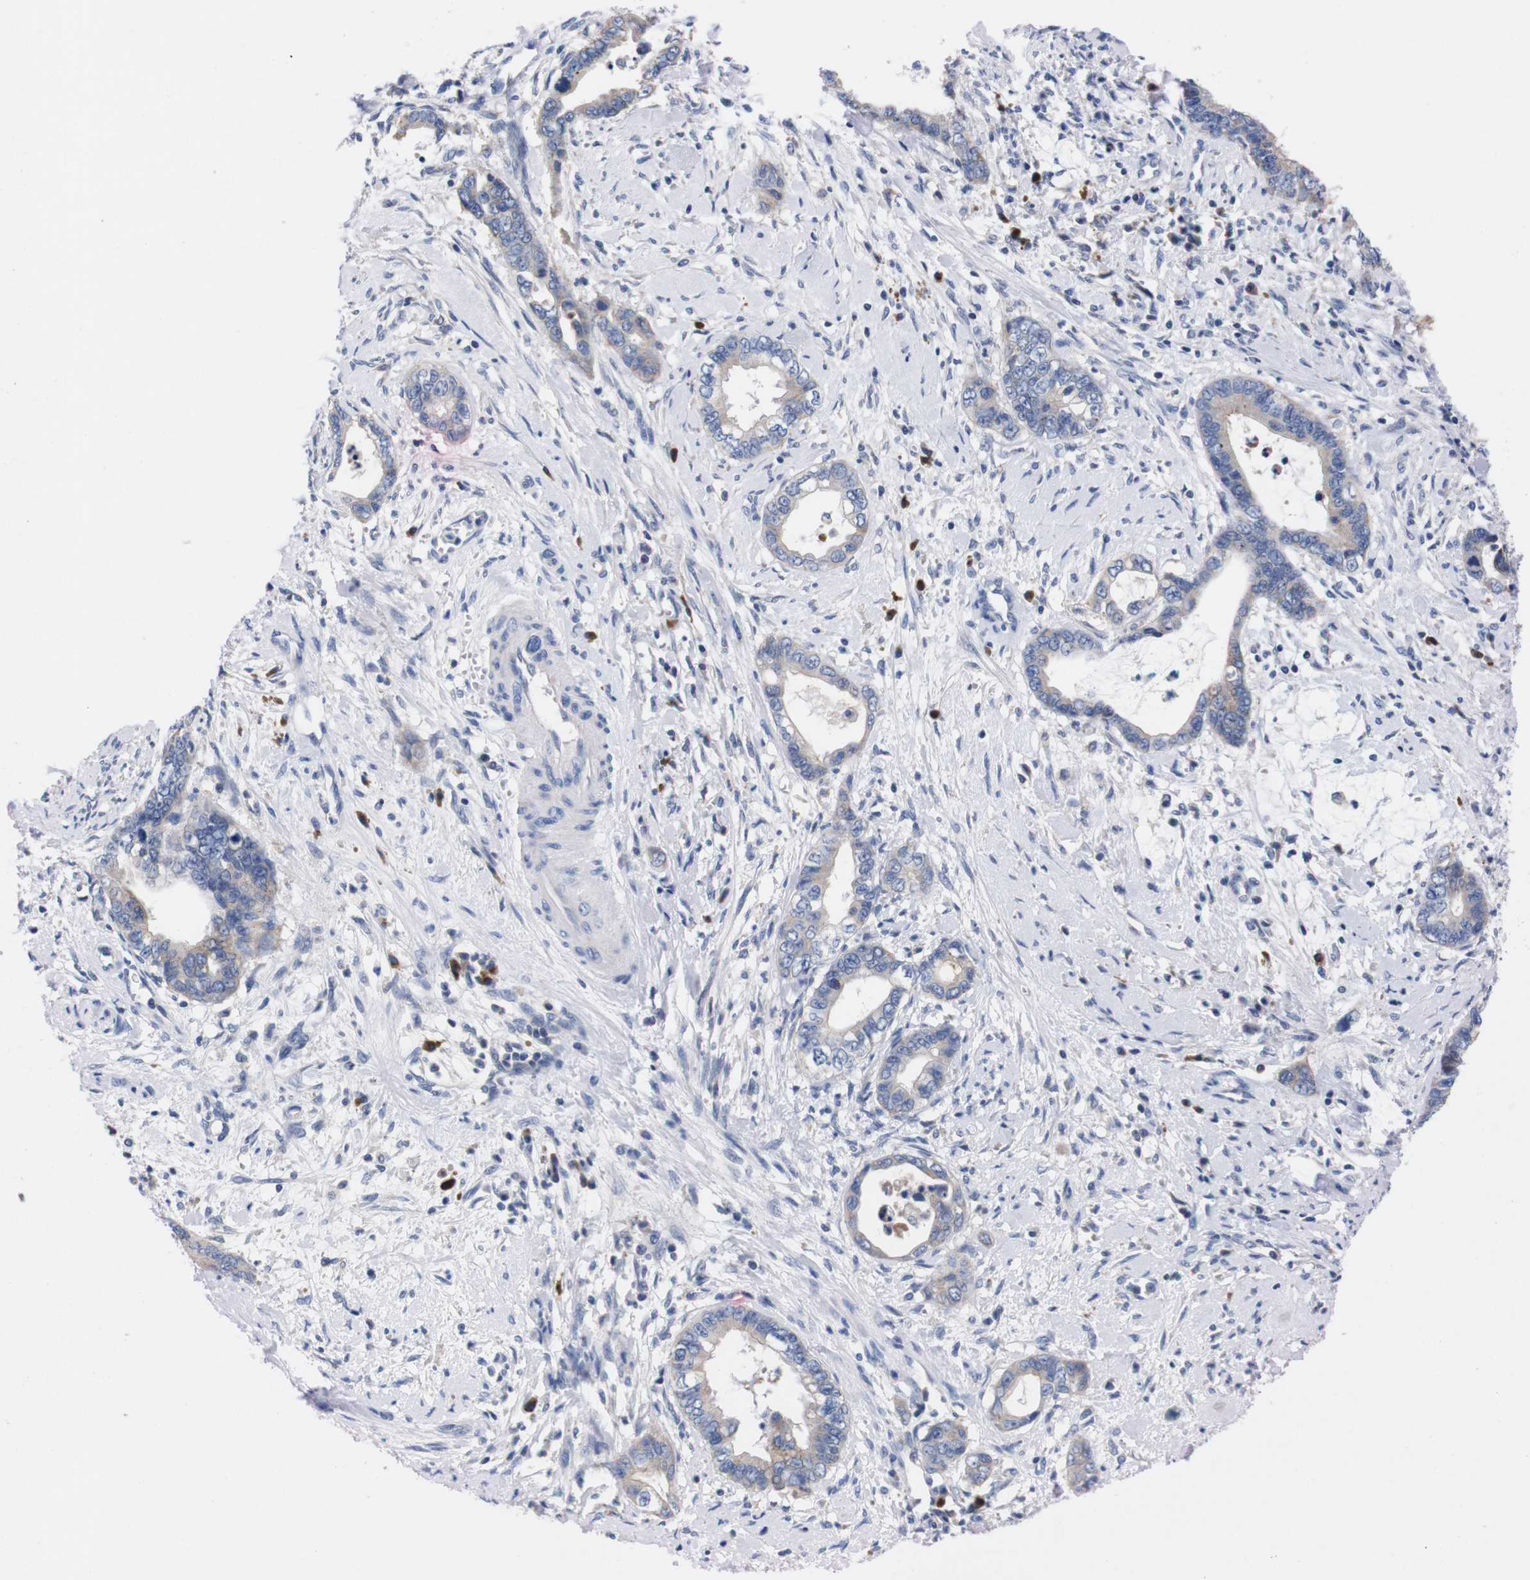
{"staining": {"intensity": "negative", "quantity": "none", "location": "none"}, "tissue": "cervical cancer", "cell_type": "Tumor cells", "image_type": "cancer", "snomed": [{"axis": "morphology", "description": "Adenocarcinoma, NOS"}, {"axis": "topography", "description": "Cervix"}], "caption": "Micrograph shows no significant protein staining in tumor cells of cervical cancer (adenocarcinoma).", "gene": "FAM210A", "patient": {"sex": "female", "age": 44}}